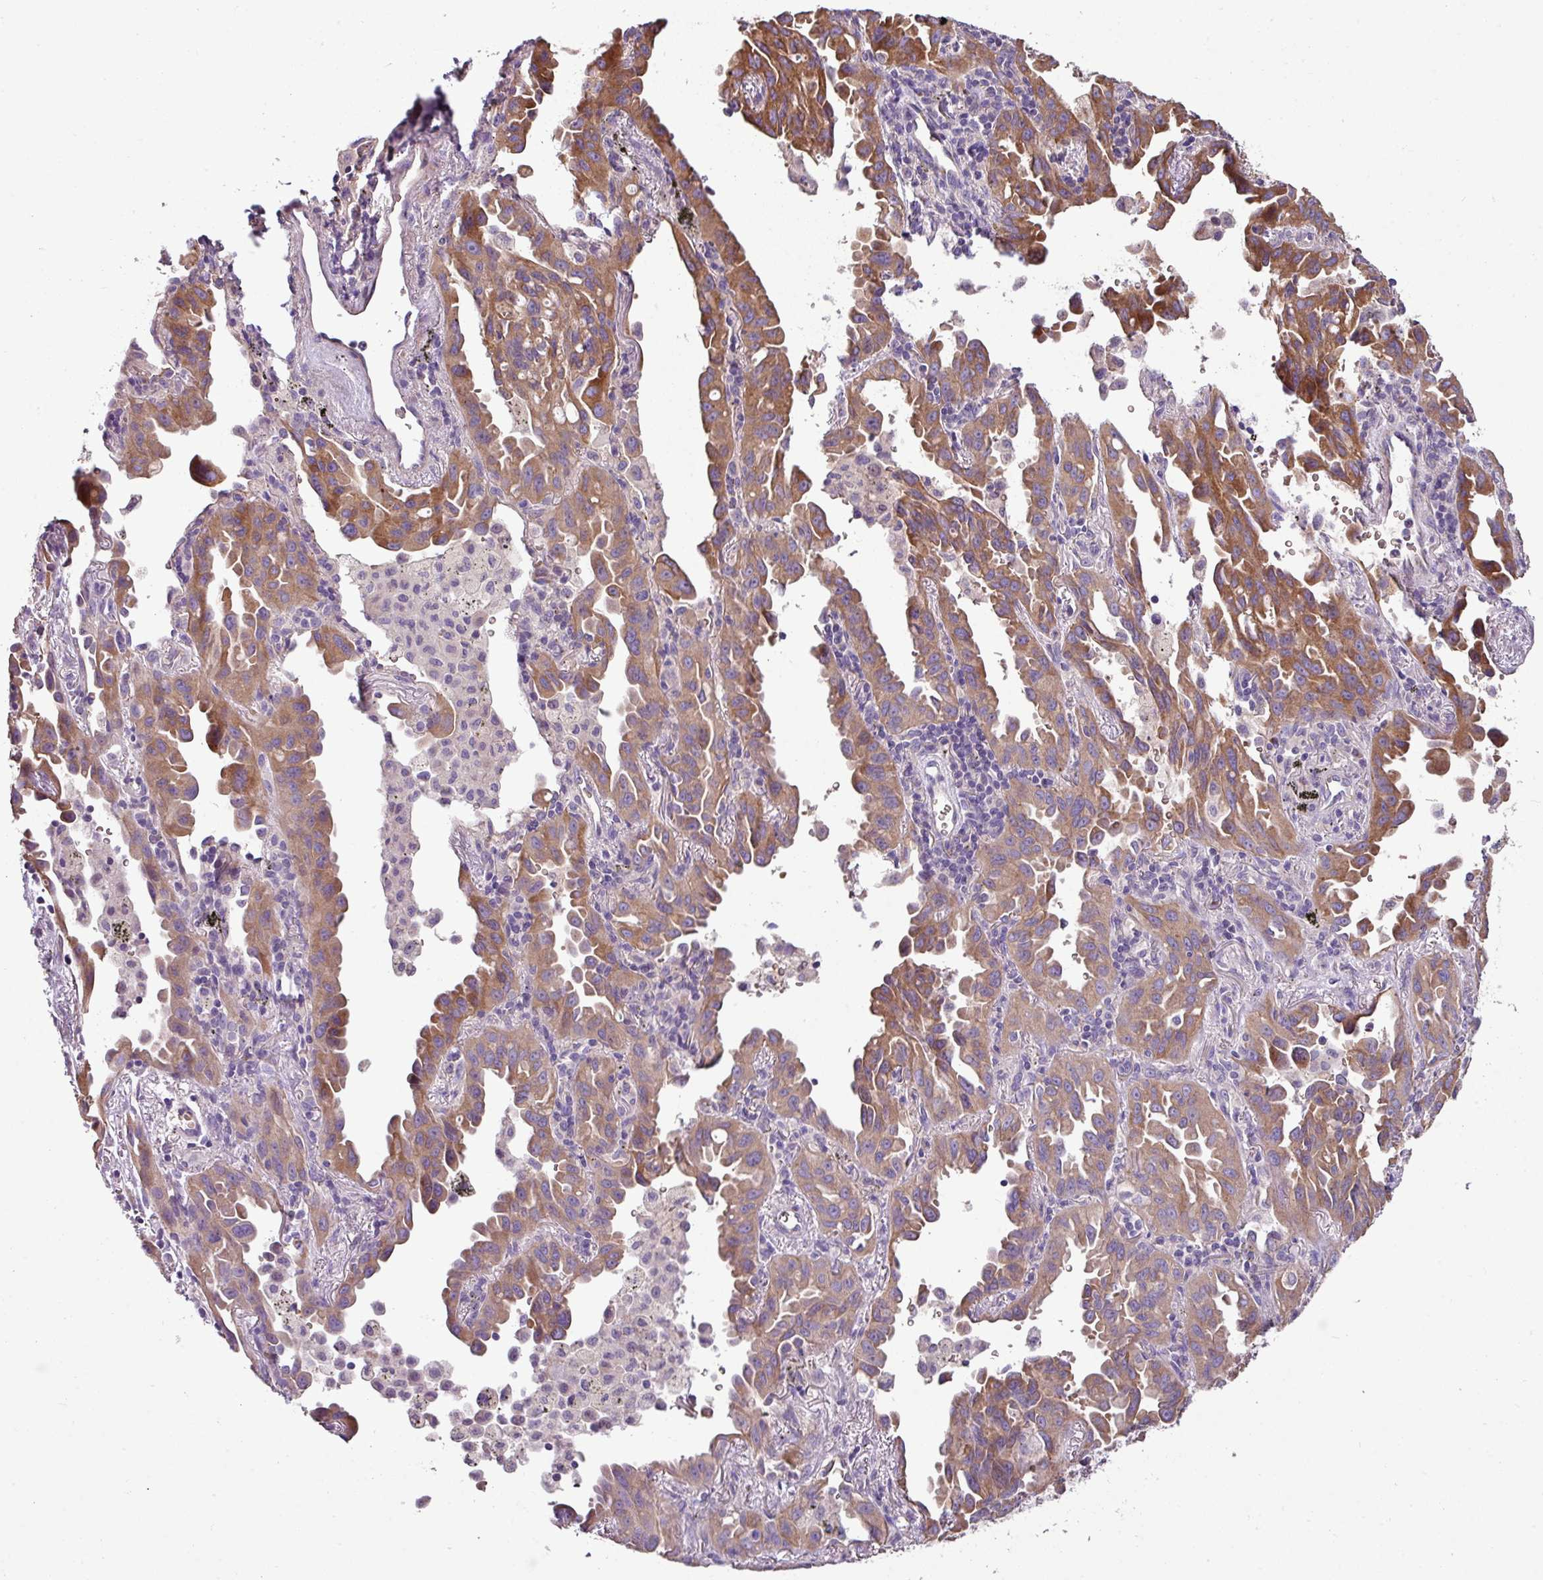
{"staining": {"intensity": "moderate", "quantity": ">75%", "location": "cytoplasmic/membranous"}, "tissue": "lung cancer", "cell_type": "Tumor cells", "image_type": "cancer", "snomed": [{"axis": "morphology", "description": "Adenocarcinoma, NOS"}, {"axis": "topography", "description": "Lung"}], "caption": "DAB (3,3'-diaminobenzidine) immunohistochemical staining of lung cancer demonstrates moderate cytoplasmic/membranous protein expression in approximately >75% of tumor cells.", "gene": "LRRC9", "patient": {"sex": "male", "age": 68}}